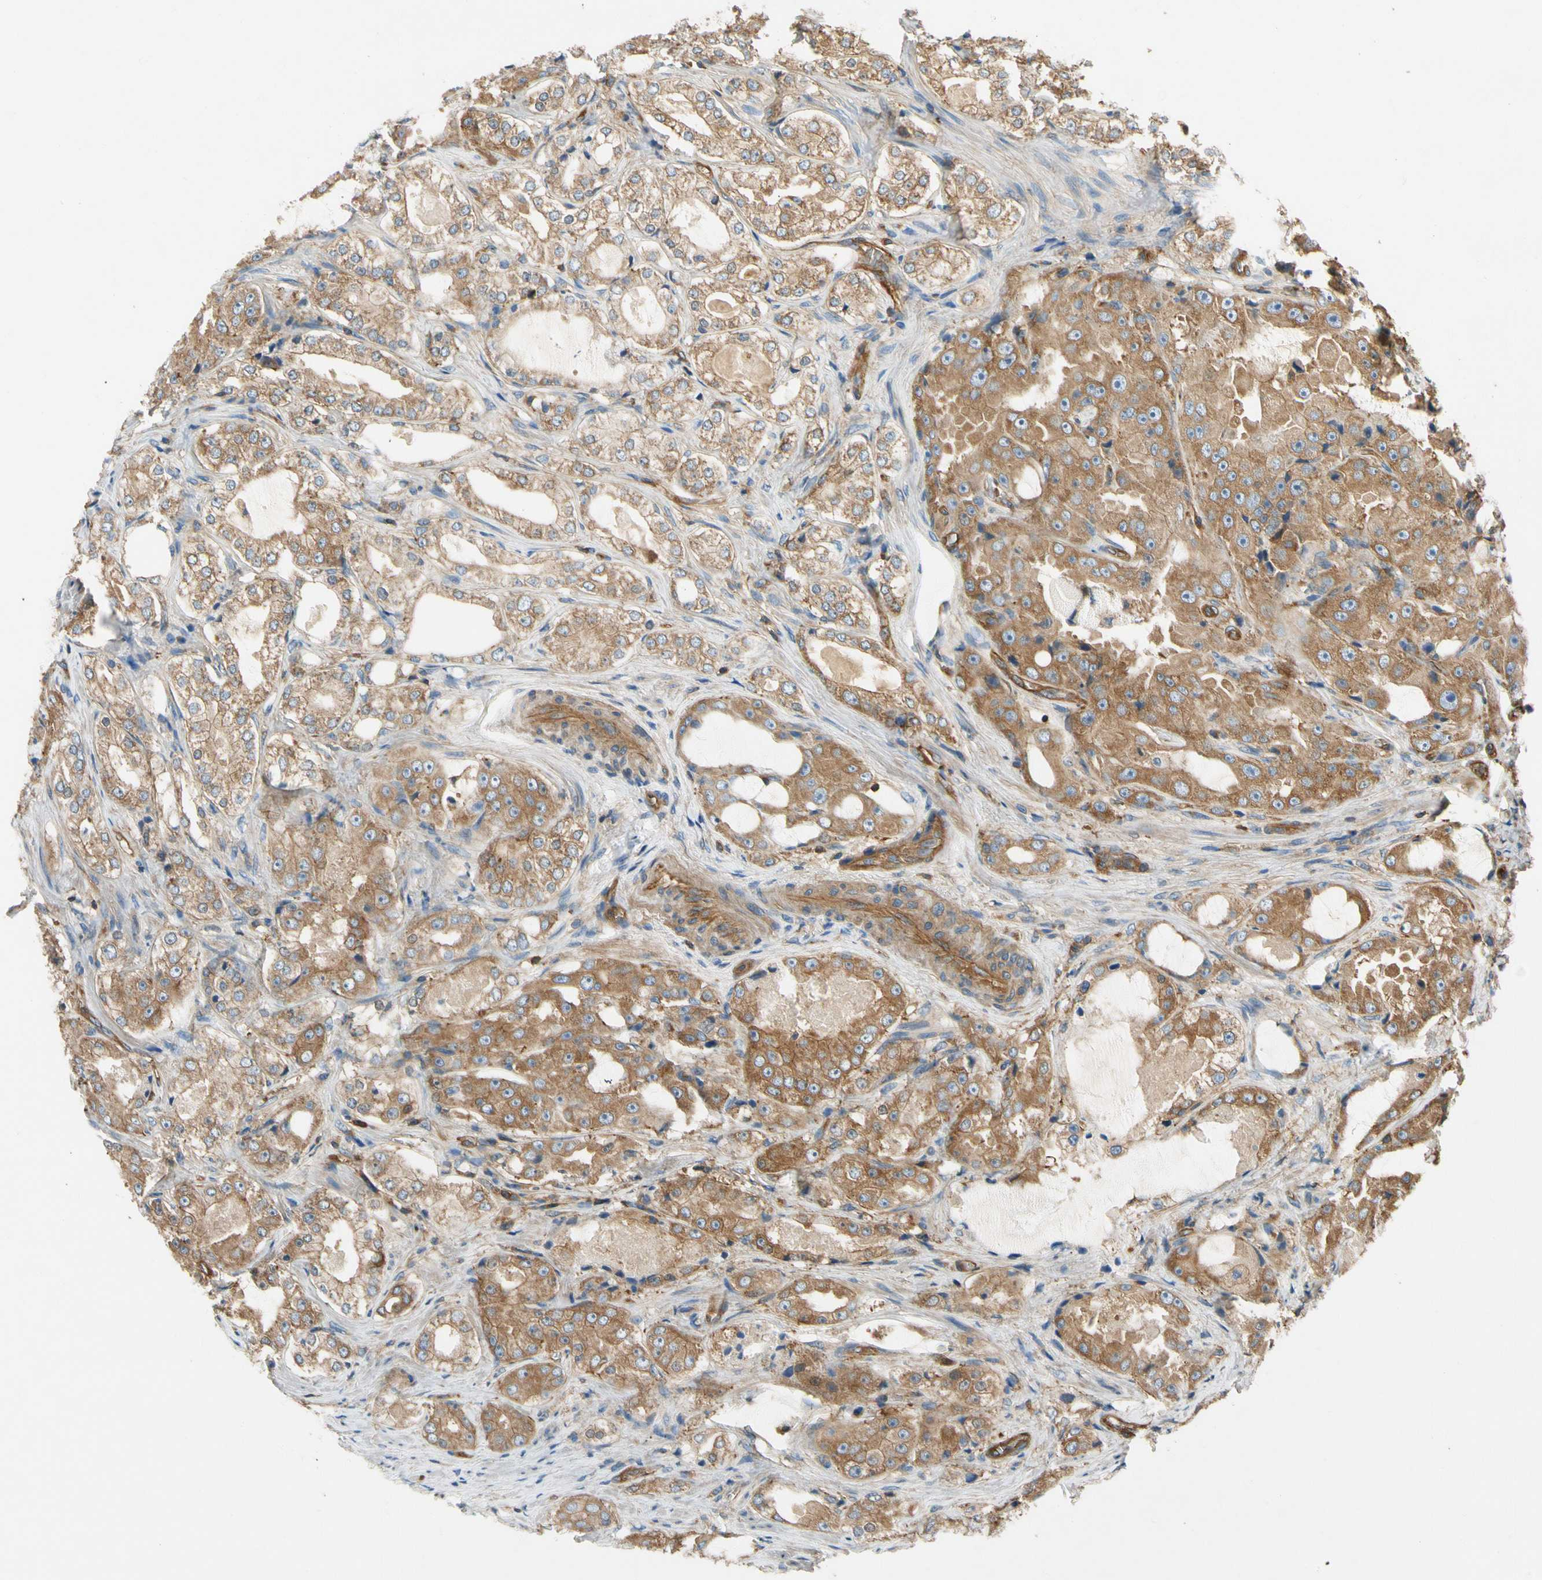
{"staining": {"intensity": "moderate", "quantity": ">75%", "location": "cytoplasmic/membranous"}, "tissue": "prostate cancer", "cell_type": "Tumor cells", "image_type": "cancer", "snomed": [{"axis": "morphology", "description": "Adenocarcinoma, High grade"}, {"axis": "topography", "description": "Prostate"}], "caption": "Approximately >75% of tumor cells in human adenocarcinoma (high-grade) (prostate) exhibit moderate cytoplasmic/membranous protein positivity as visualized by brown immunohistochemical staining.", "gene": "TCP11L1", "patient": {"sex": "male", "age": 73}}